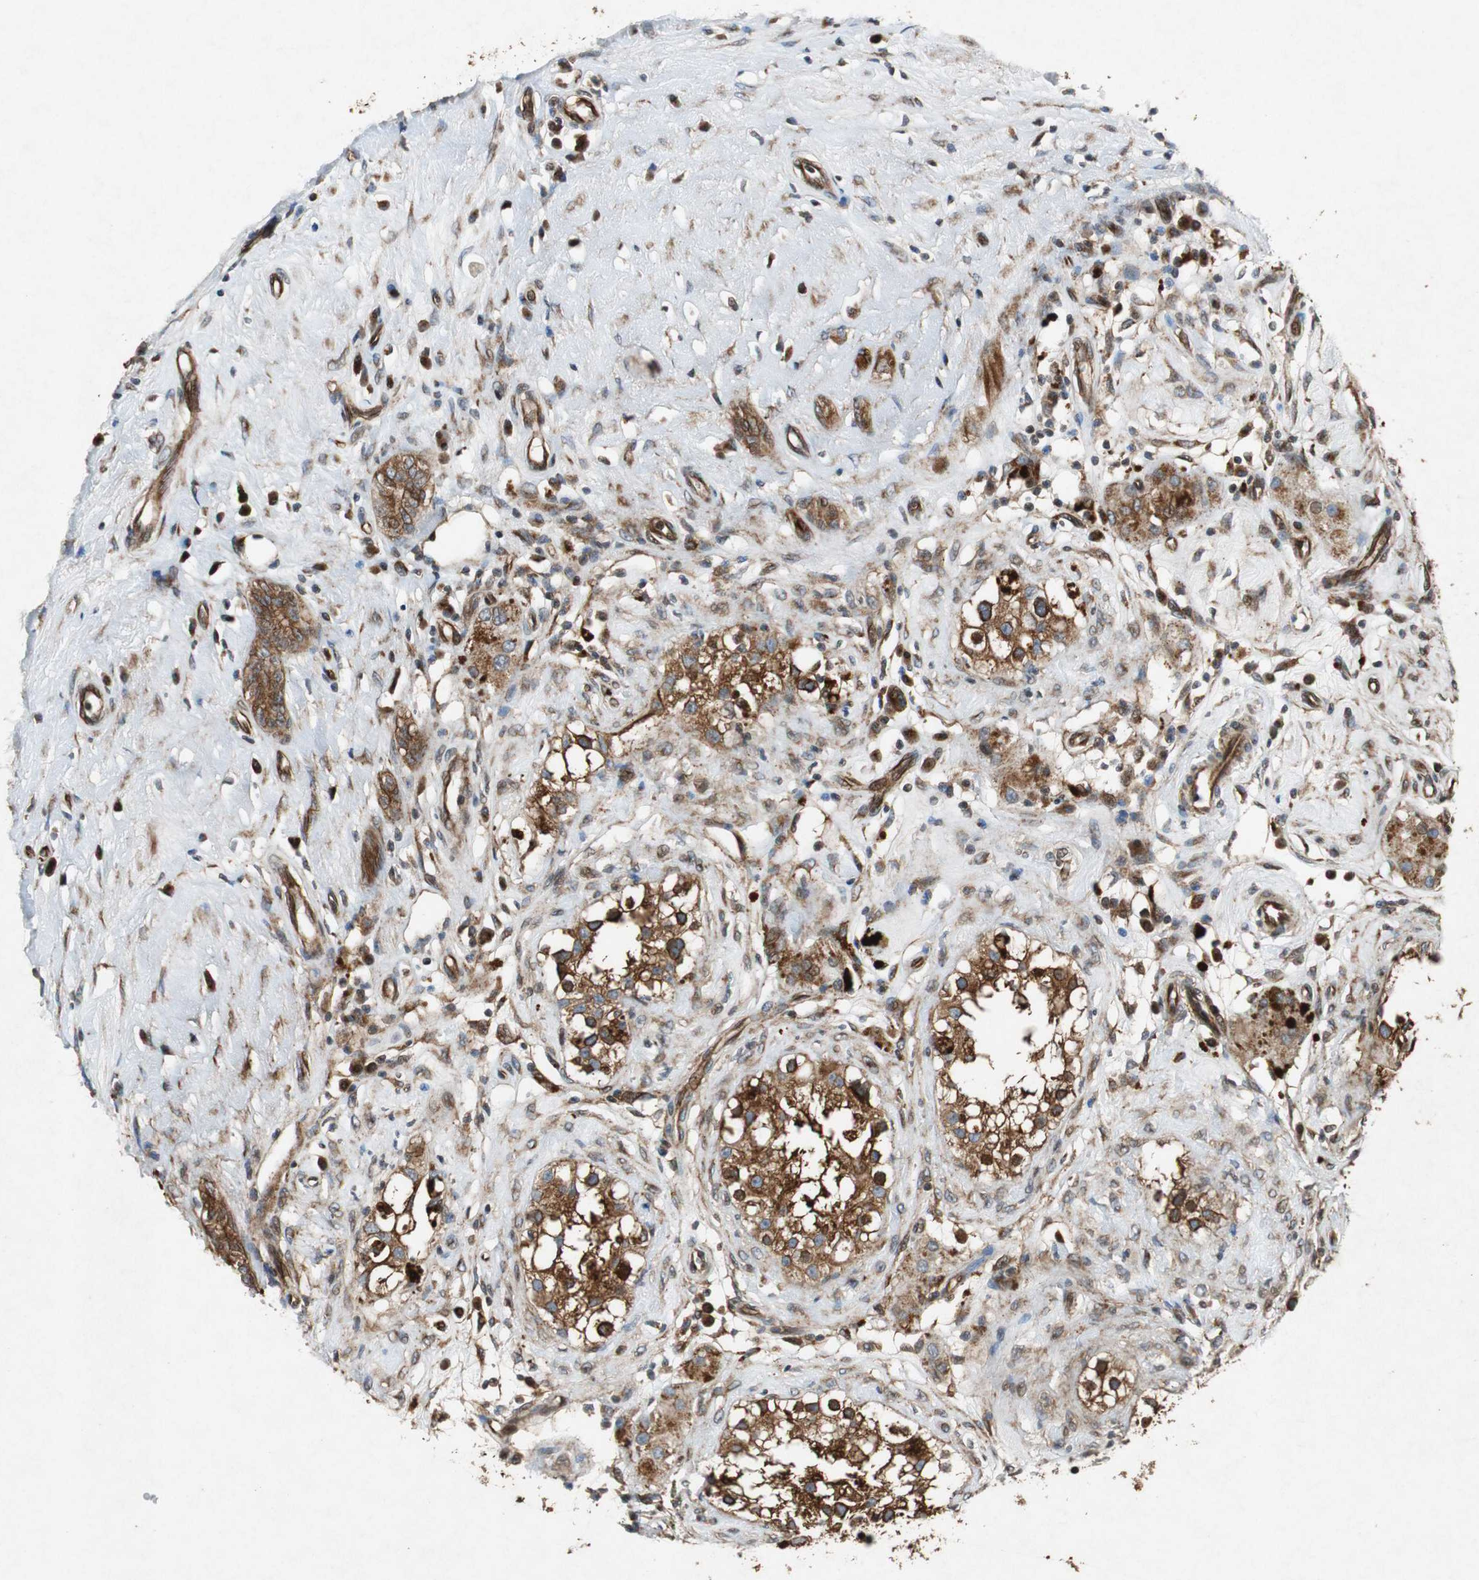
{"staining": {"intensity": "strong", "quantity": ">75%", "location": "cytoplasmic/membranous"}, "tissue": "epididymis", "cell_type": "Glandular cells", "image_type": "normal", "snomed": [{"axis": "morphology", "description": "Normal tissue, NOS"}, {"axis": "morphology", "description": "Inflammation, NOS"}, {"axis": "topography", "description": "Epididymis"}], "caption": "Immunohistochemical staining of unremarkable human epididymis reveals high levels of strong cytoplasmic/membranous expression in about >75% of glandular cells. (Stains: DAB in brown, nuclei in blue, Microscopy: brightfield microscopy at high magnification).", "gene": "TUBA4A", "patient": {"sex": "male", "age": 84}}